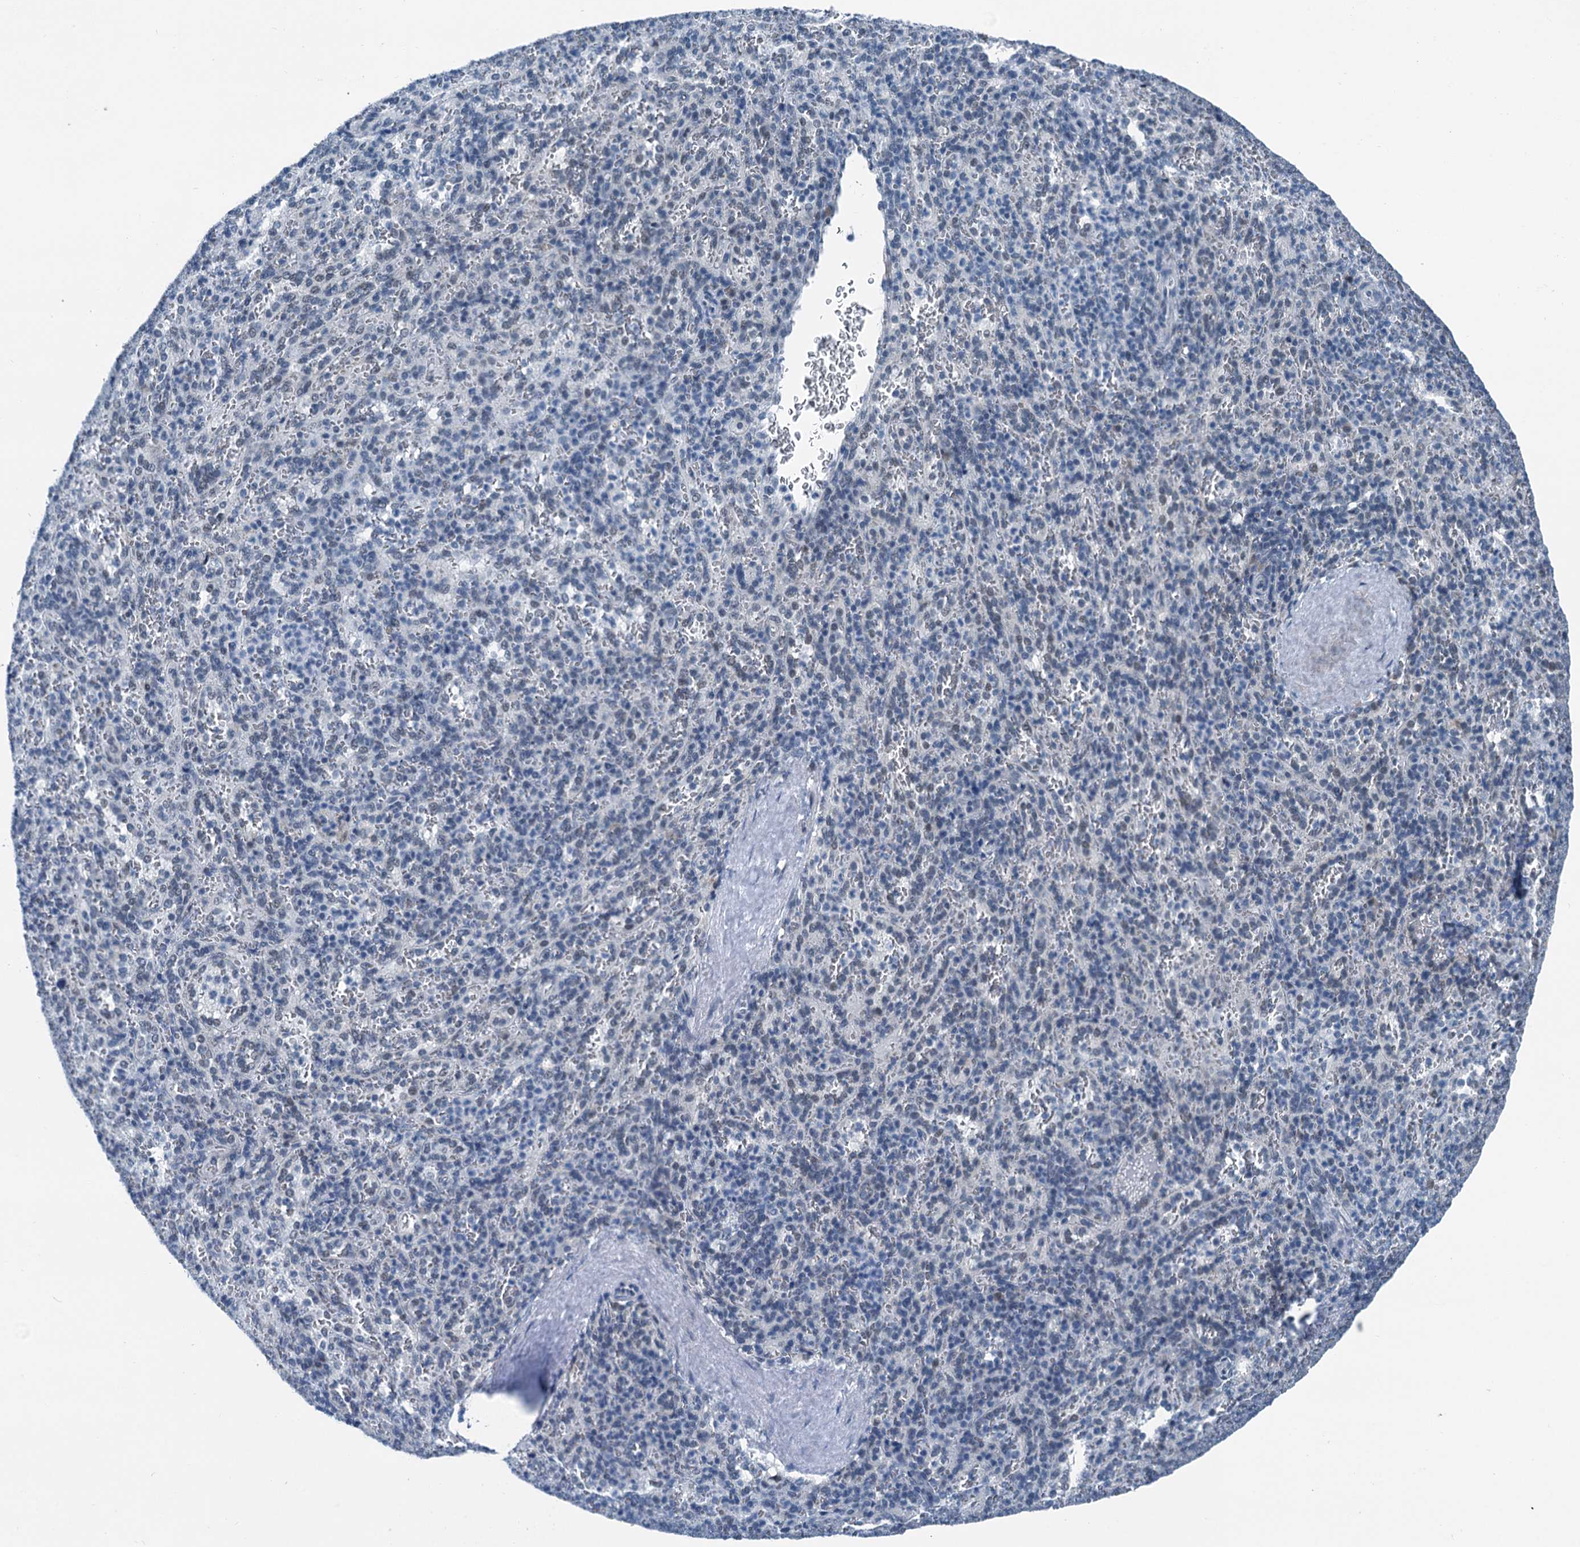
{"staining": {"intensity": "negative", "quantity": "none", "location": "none"}, "tissue": "spleen", "cell_type": "Cells in red pulp", "image_type": "normal", "snomed": [{"axis": "morphology", "description": "Normal tissue, NOS"}, {"axis": "topography", "description": "Spleen"}], "caption": "Human spleen stained for a protein using IHC shows no positivity in cells in red pulp.", "gene": "TRPT1", "patient": {"sex": "female", "age": 21}}